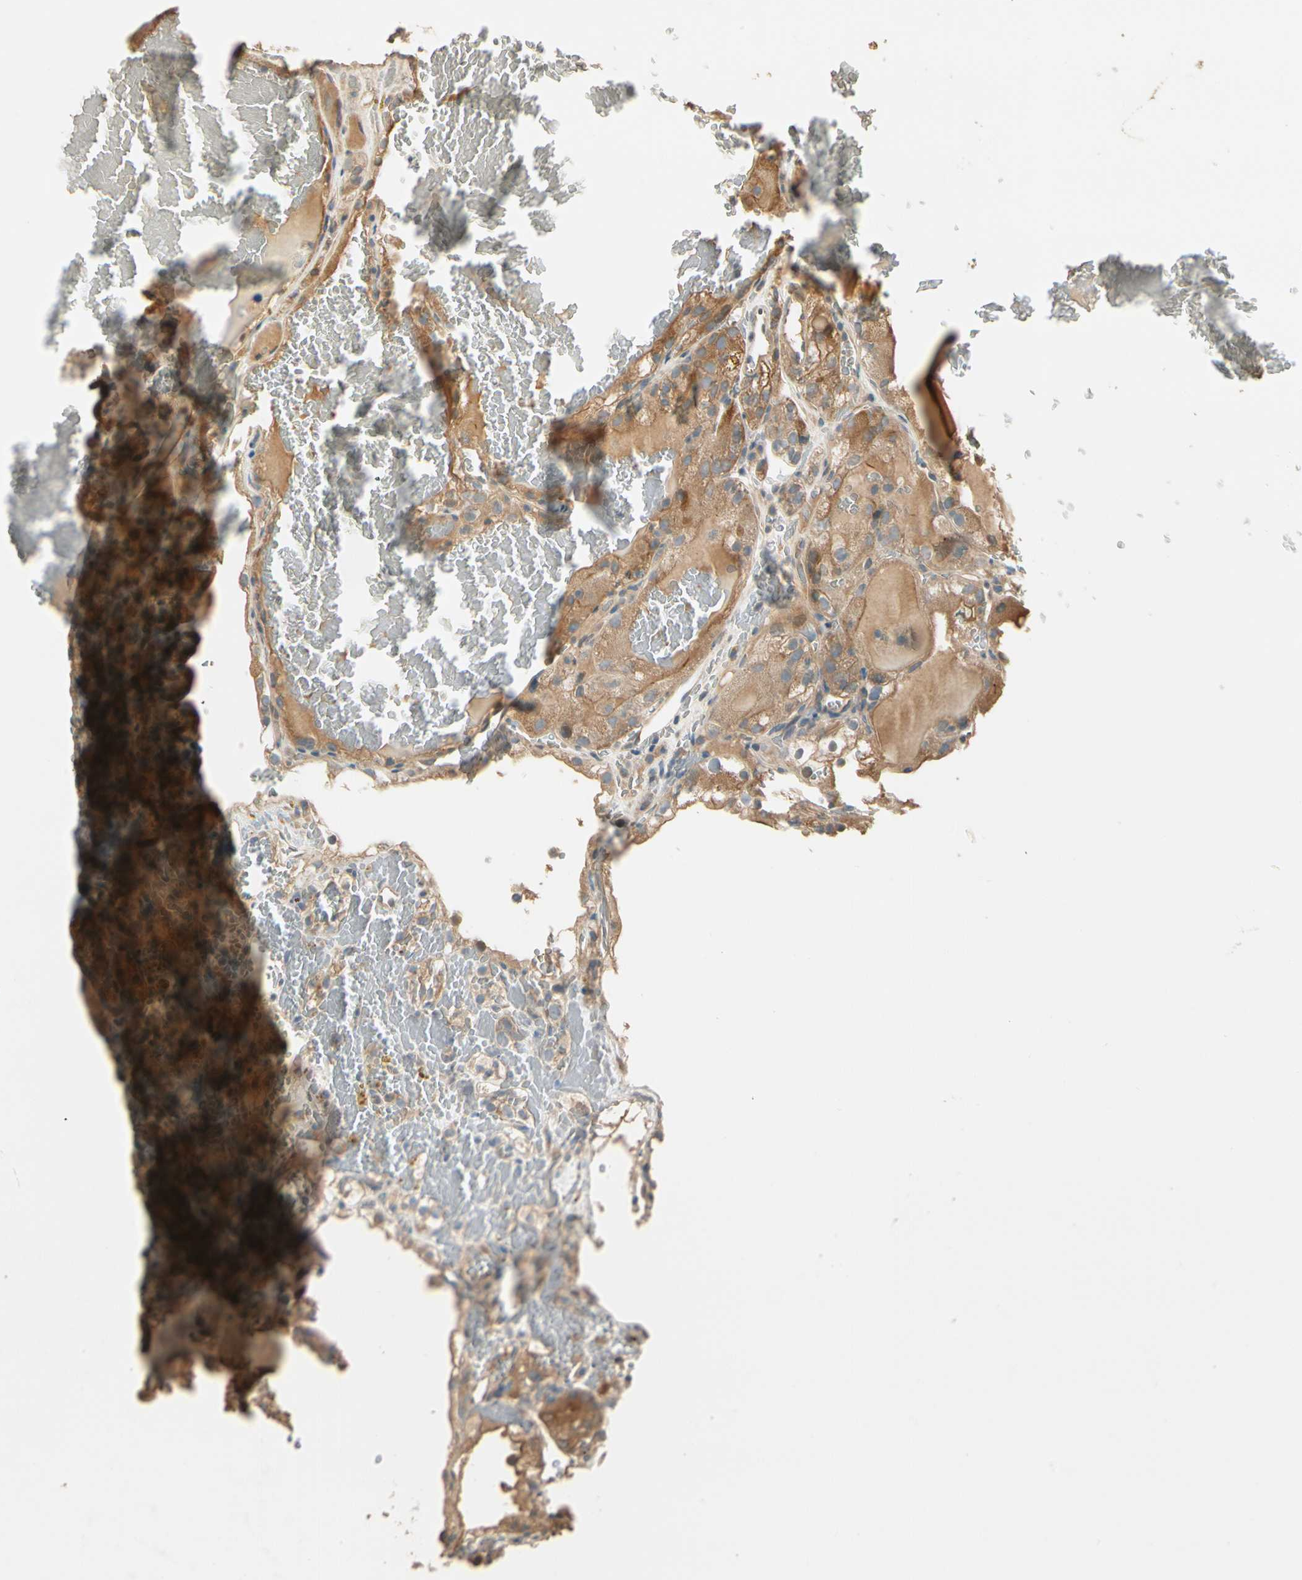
{"staining": {"intensity": "moderate", "quantity": "25%-75%", "location": "cytoplasmic/membranous"}, "tissue": "renal cancer", "cell_type": "Tumor cells", "image_type": "cancer", "snomed": [{"axis": "morphology", "description": "Normal tissue, NOS"}, {"axis": "morphology", "description": "Adenocarcinoma, NOS"}, {"axis": "topography", "description": "Kidney"}], "caption": "Immunohistochemistry (IHC) of human renal cancer exhibits medium levels of moderate cytoplasmic/membranous positivity in approximately 25%-75% of tumor cells. Immunohistochemistry (IHC) stains the protein of interest in brown and the nuclei are stained blue.", "gene": "TNFRSF21", "patient": {"sex": "male", "age": 61}}